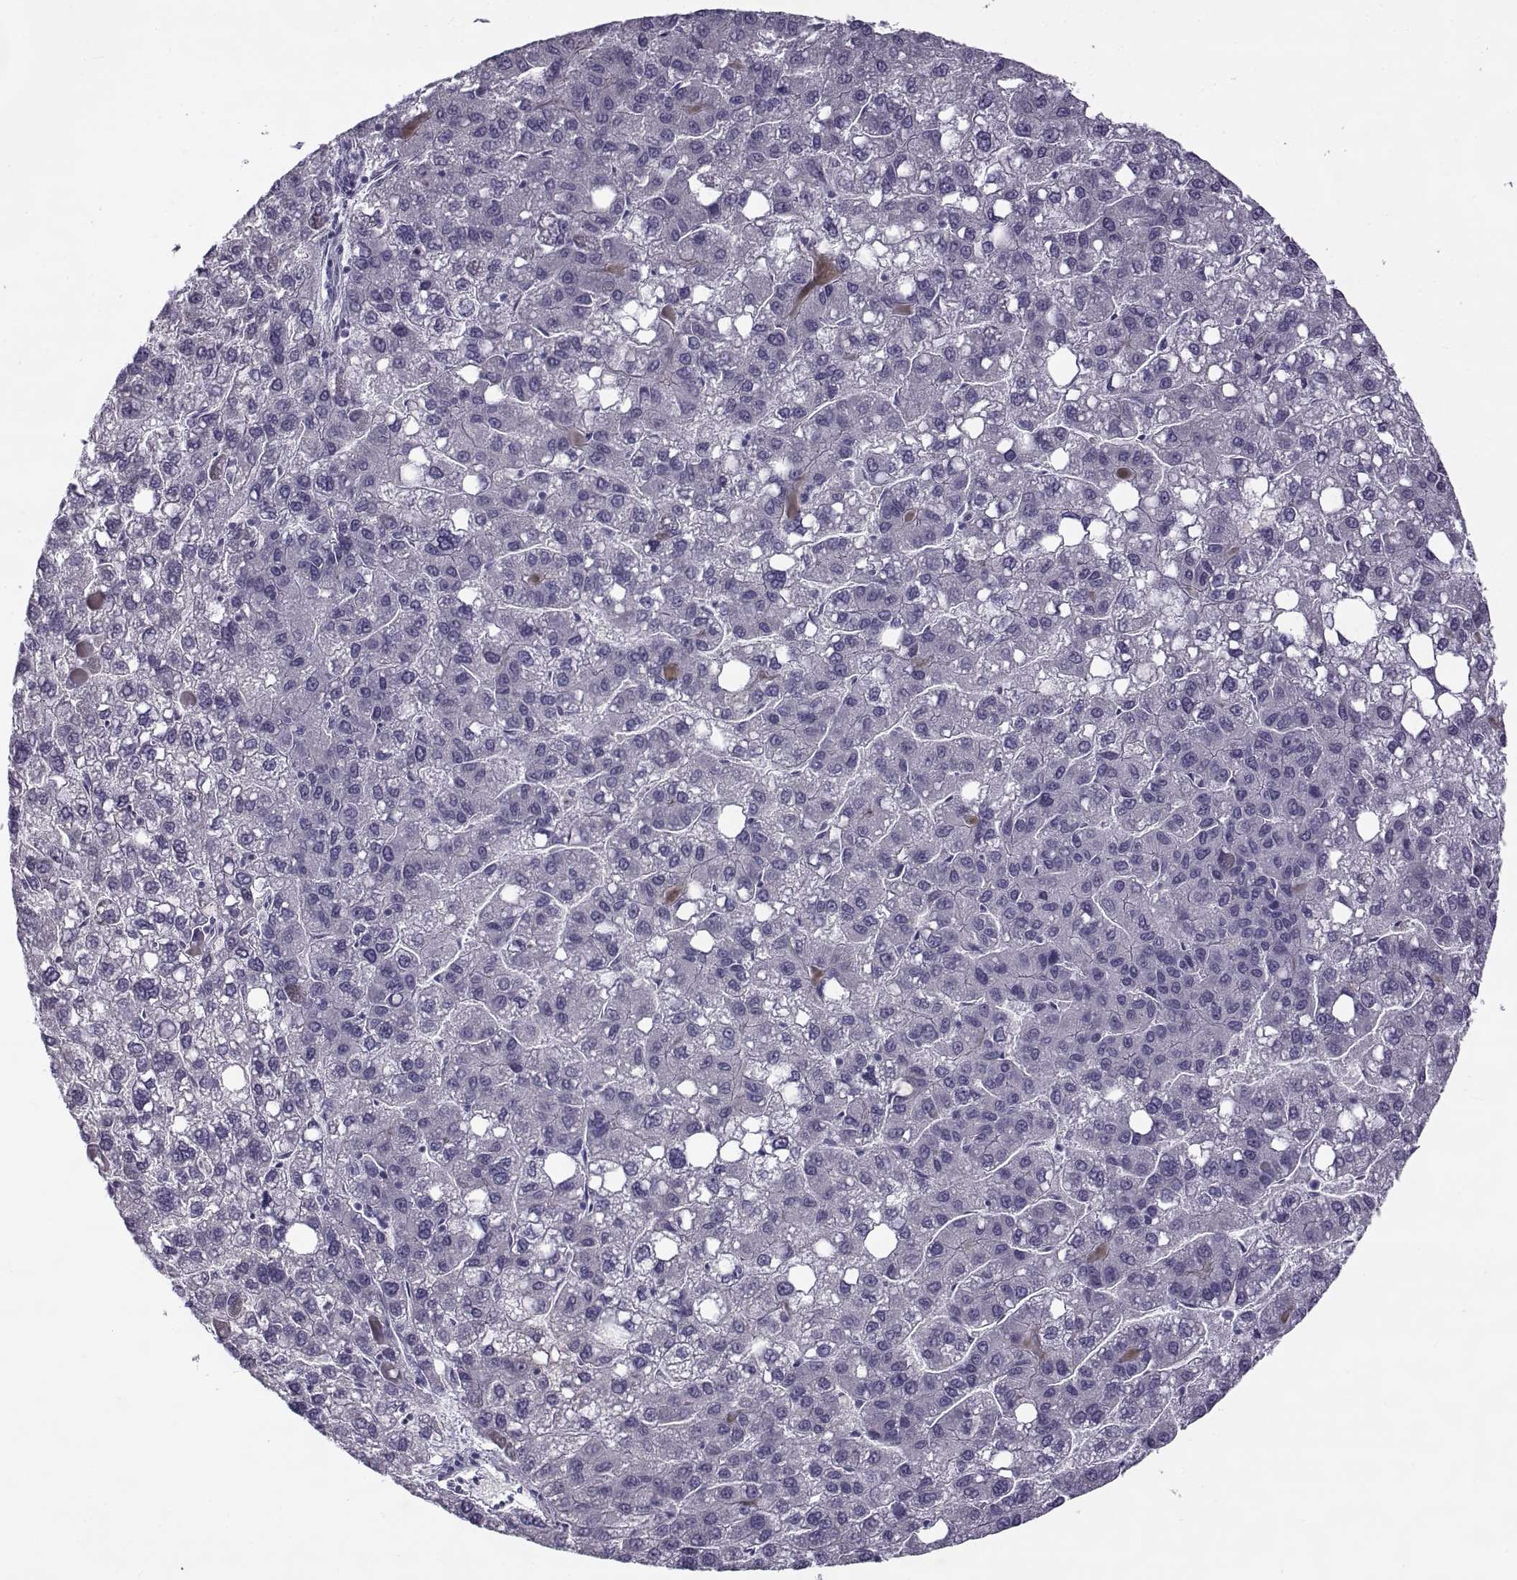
{"staining": {"intensity": "negative", "quantity": "none", "location": "none"}, "tissue": "liver cancer", "cell_type": "Tumor cells", "image_type": "cancer", "snomed": [{"axis": "morphology", "description": "Carcinoma, Hepatocellular, NOS"}, {"axis": "topography", "description": "Liver"}], "caption": "Immunohistochemical staining of liver cancer shows no significant expression in tumor cells.", "gene": "TEX55", "patient": {"sex": "female", "age": 82}}